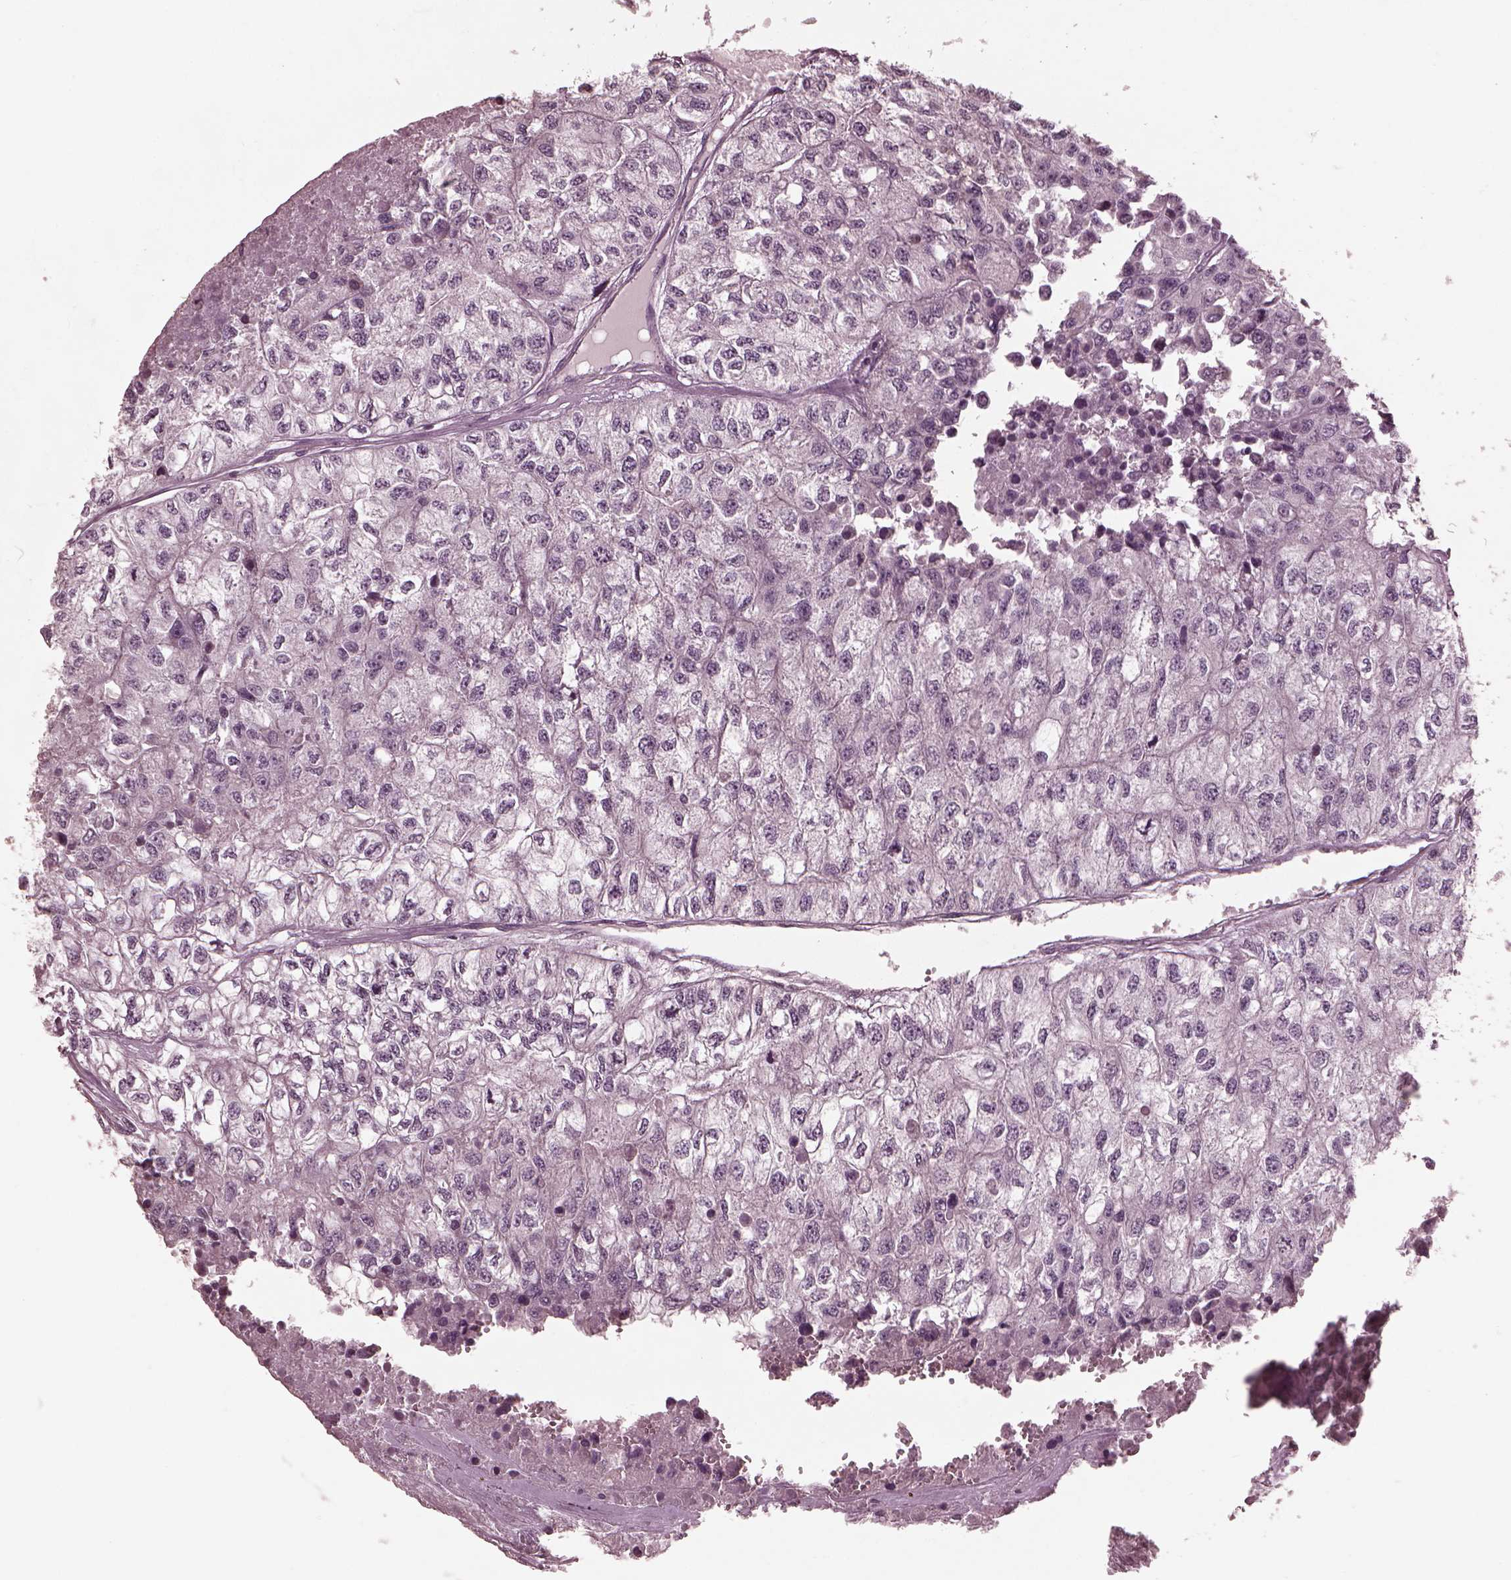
{"staining": {"intensity": "negative", "quantity": "none", "location": "none"}, "tissue": "renal cancer", "cell_type": "Tumor cells", "image_type": "cancer", "snomed": [{"axis": "morphology", "description": "Adenocarcinoma, NOS"}, {"axis": "topography", "description": "Kidney"}], "caption": "Renal cancer (adenocarcinoma) was stained to show a protein in brown. There is no significant positivity in tumor cells.", "gene": "RGS7", "patient": {"sex": "male", "age": 56}}